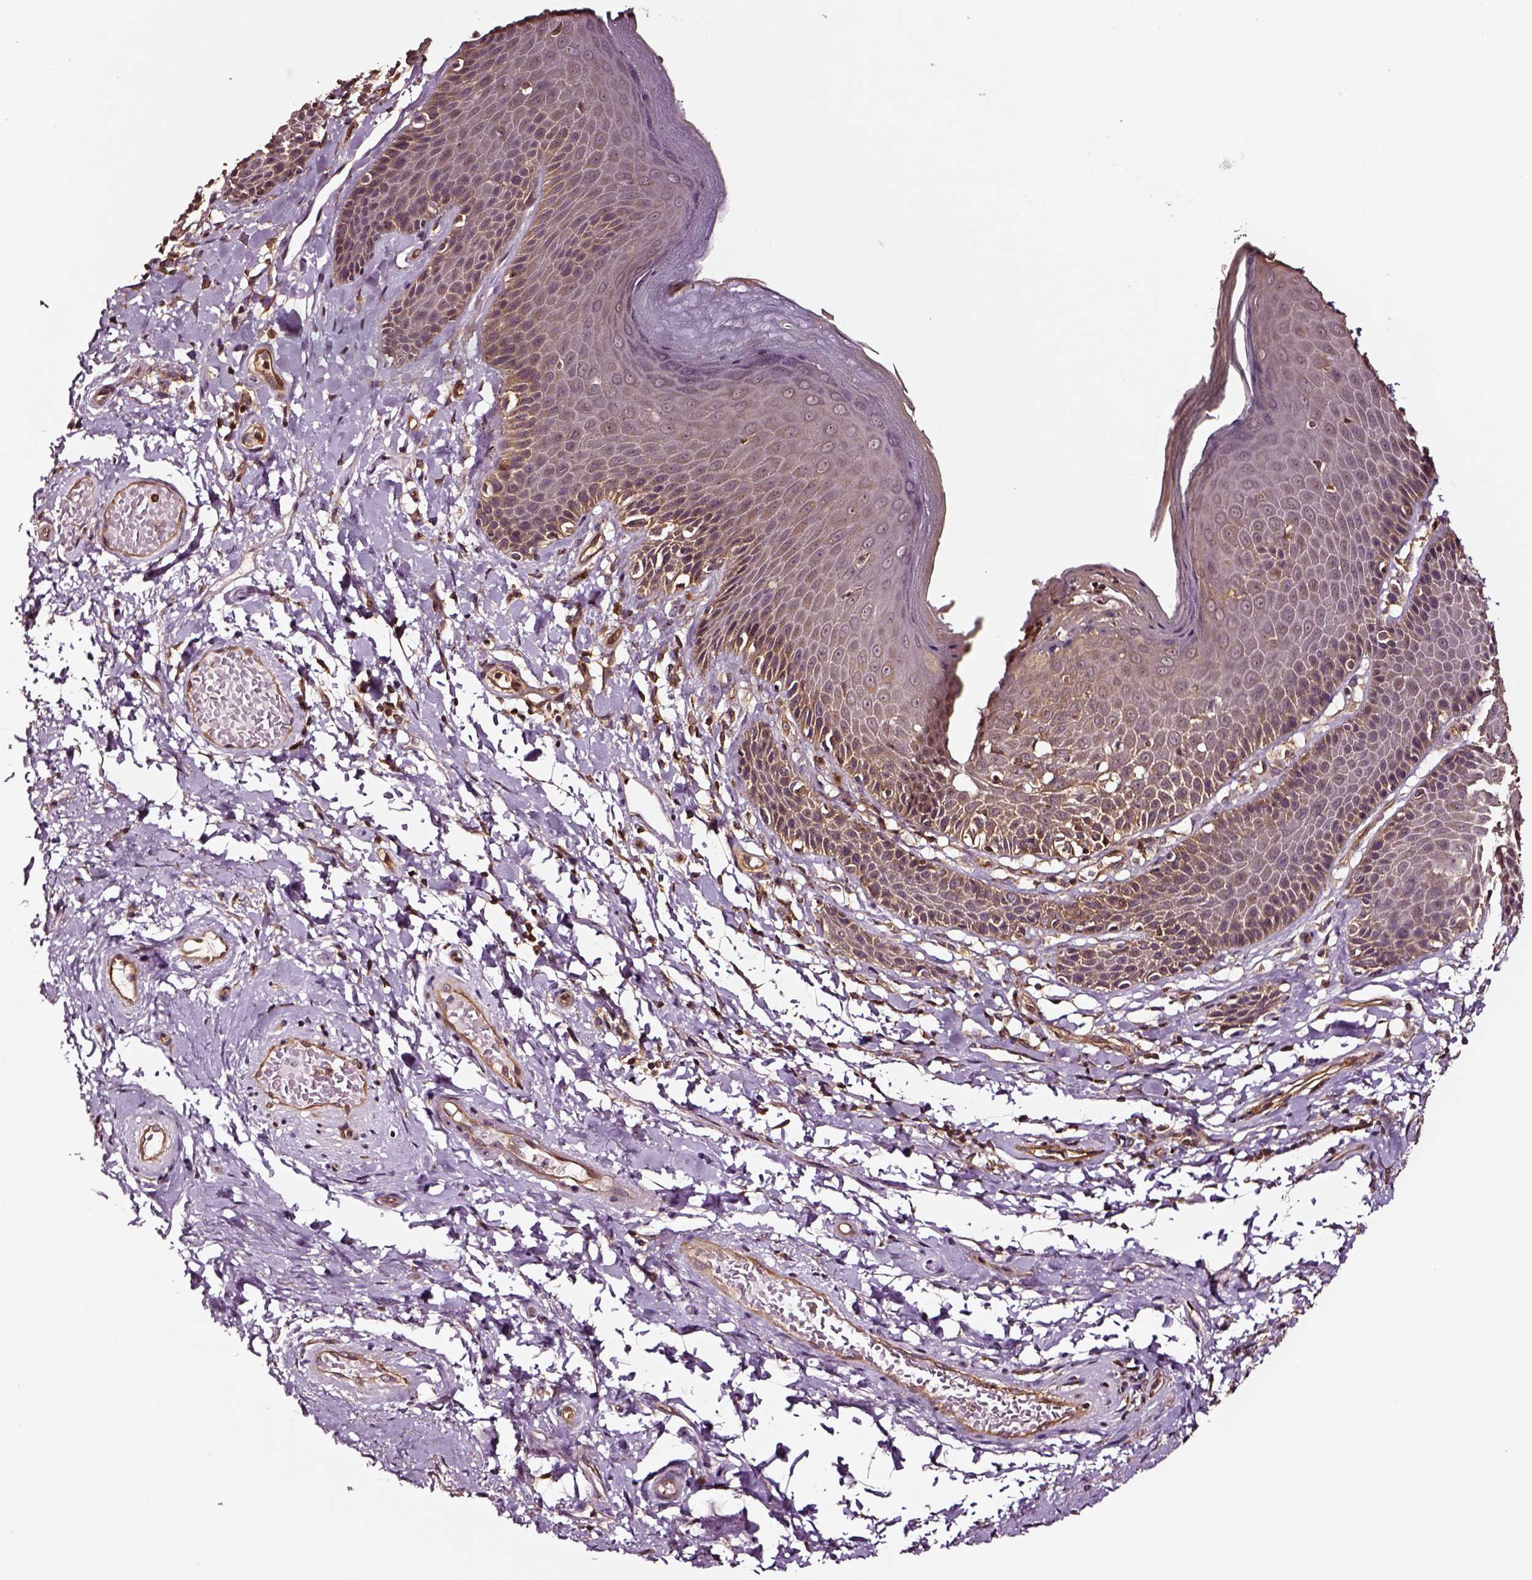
{"staining": {"intensity": "moderate", "quantity": ">75%", "location": "cytoplasmic/membranous"}, "tissue": "skin", "cell_type": "Epidermal cells", "image_type": "normal", "snomed": [{"axis": "morphology", "description": "Normal tissue, NOS"}, {"axis": "topography", "description": "Anal"}, {"axis": "topography", "description": "Peripheral nerve tissue"}], "caption": "Protein analysis of unremarkable skin exhibits moderate cytoplasmic/membranous positivity in about >75% of epidermal cells. (DAB (3,3'-diaminobenzidine) IHC, brown staining for protein, blue staining for nuclei).", "gene": "RASSF5", "patient": {"sex": "male", "age": 51}}